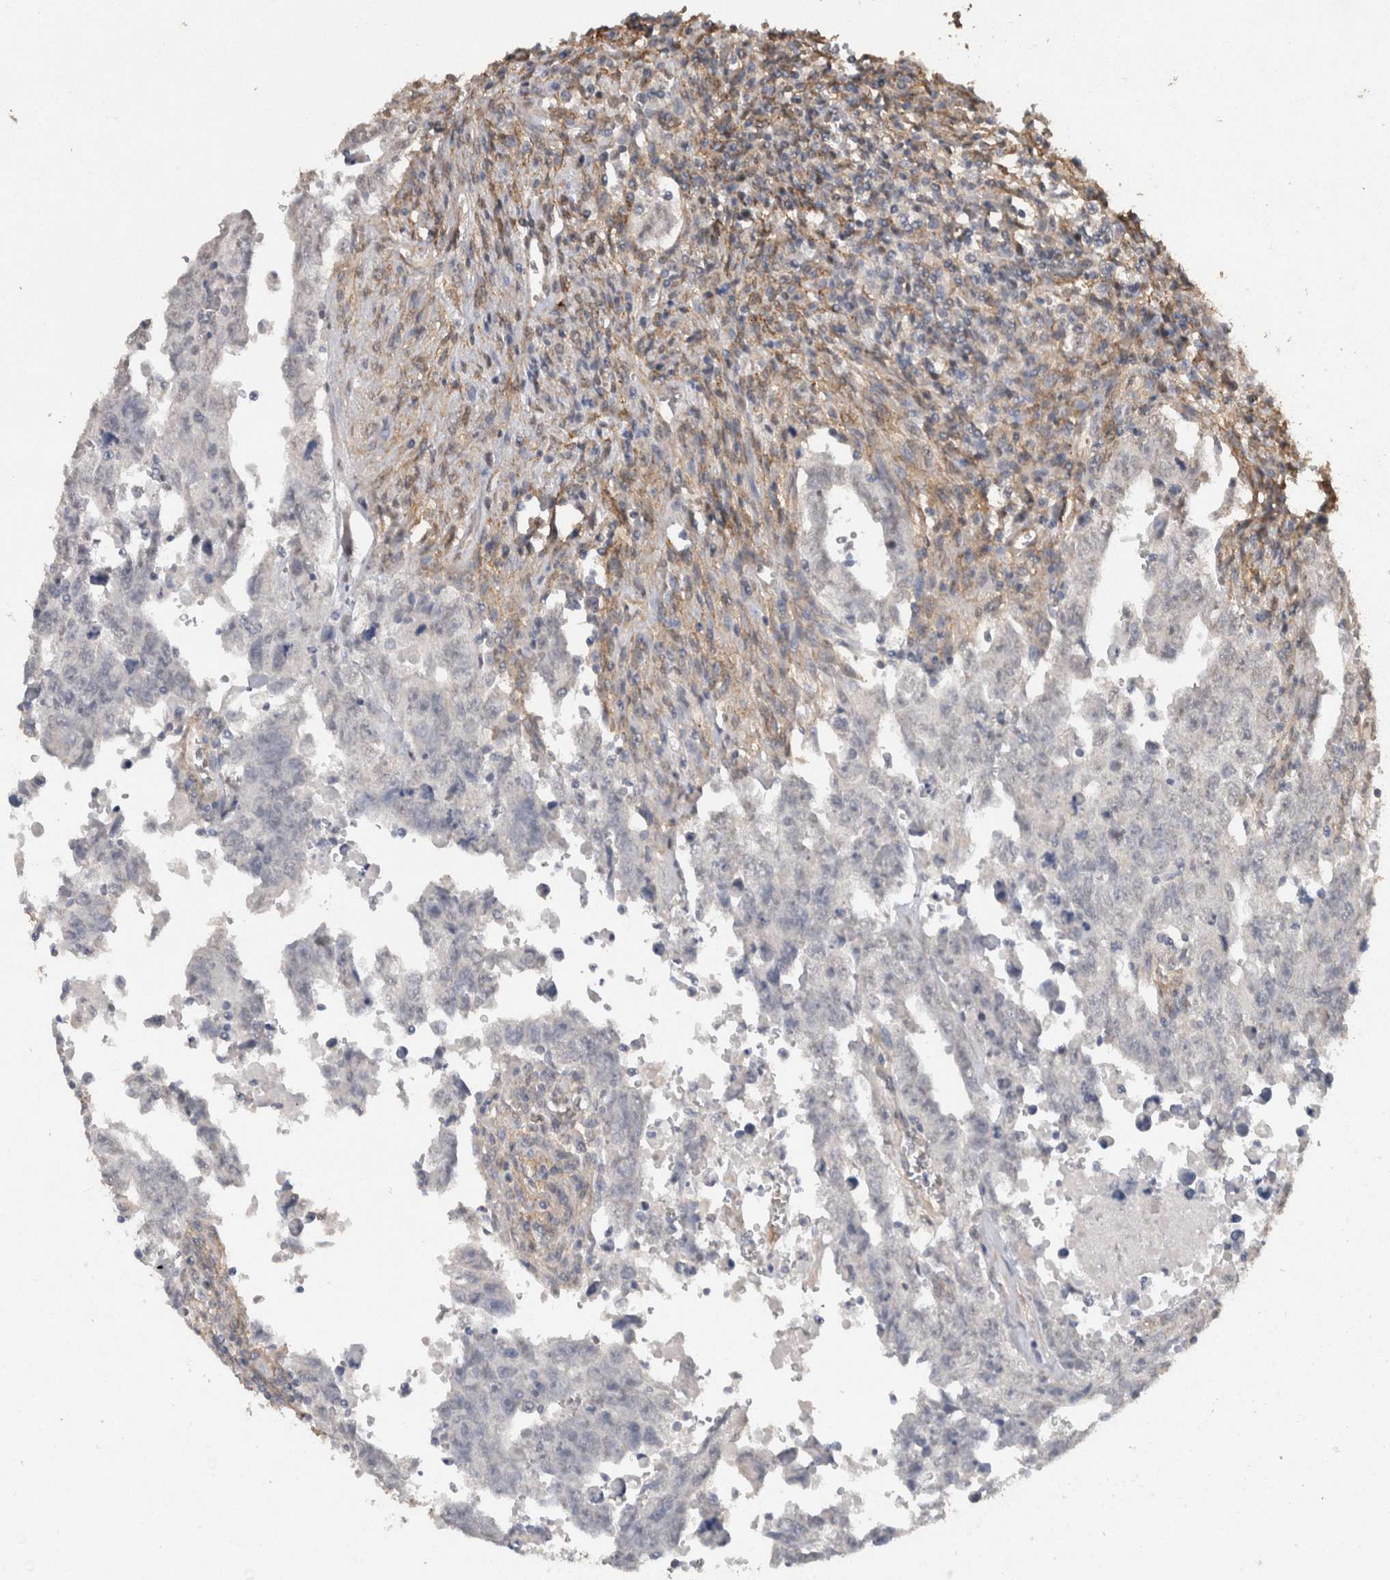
{"staining": {"intensity": "negative", "quantity": "none", "location": "none"}, "tissue": "testis cancer", "cell_type": "Tumor cells", "image_type": "cancer", "snomed": [{"axis": "morphology", "description": "Carcinoma, Embryonal, NOS"}, {"axis": "topography", "description": "Testis"}], "caption": "Testis cancer stained for a protein using IHC shows no positivity tumor cells.", "gene": "RECK", "patient": {"sex": "male", "age": 28}}